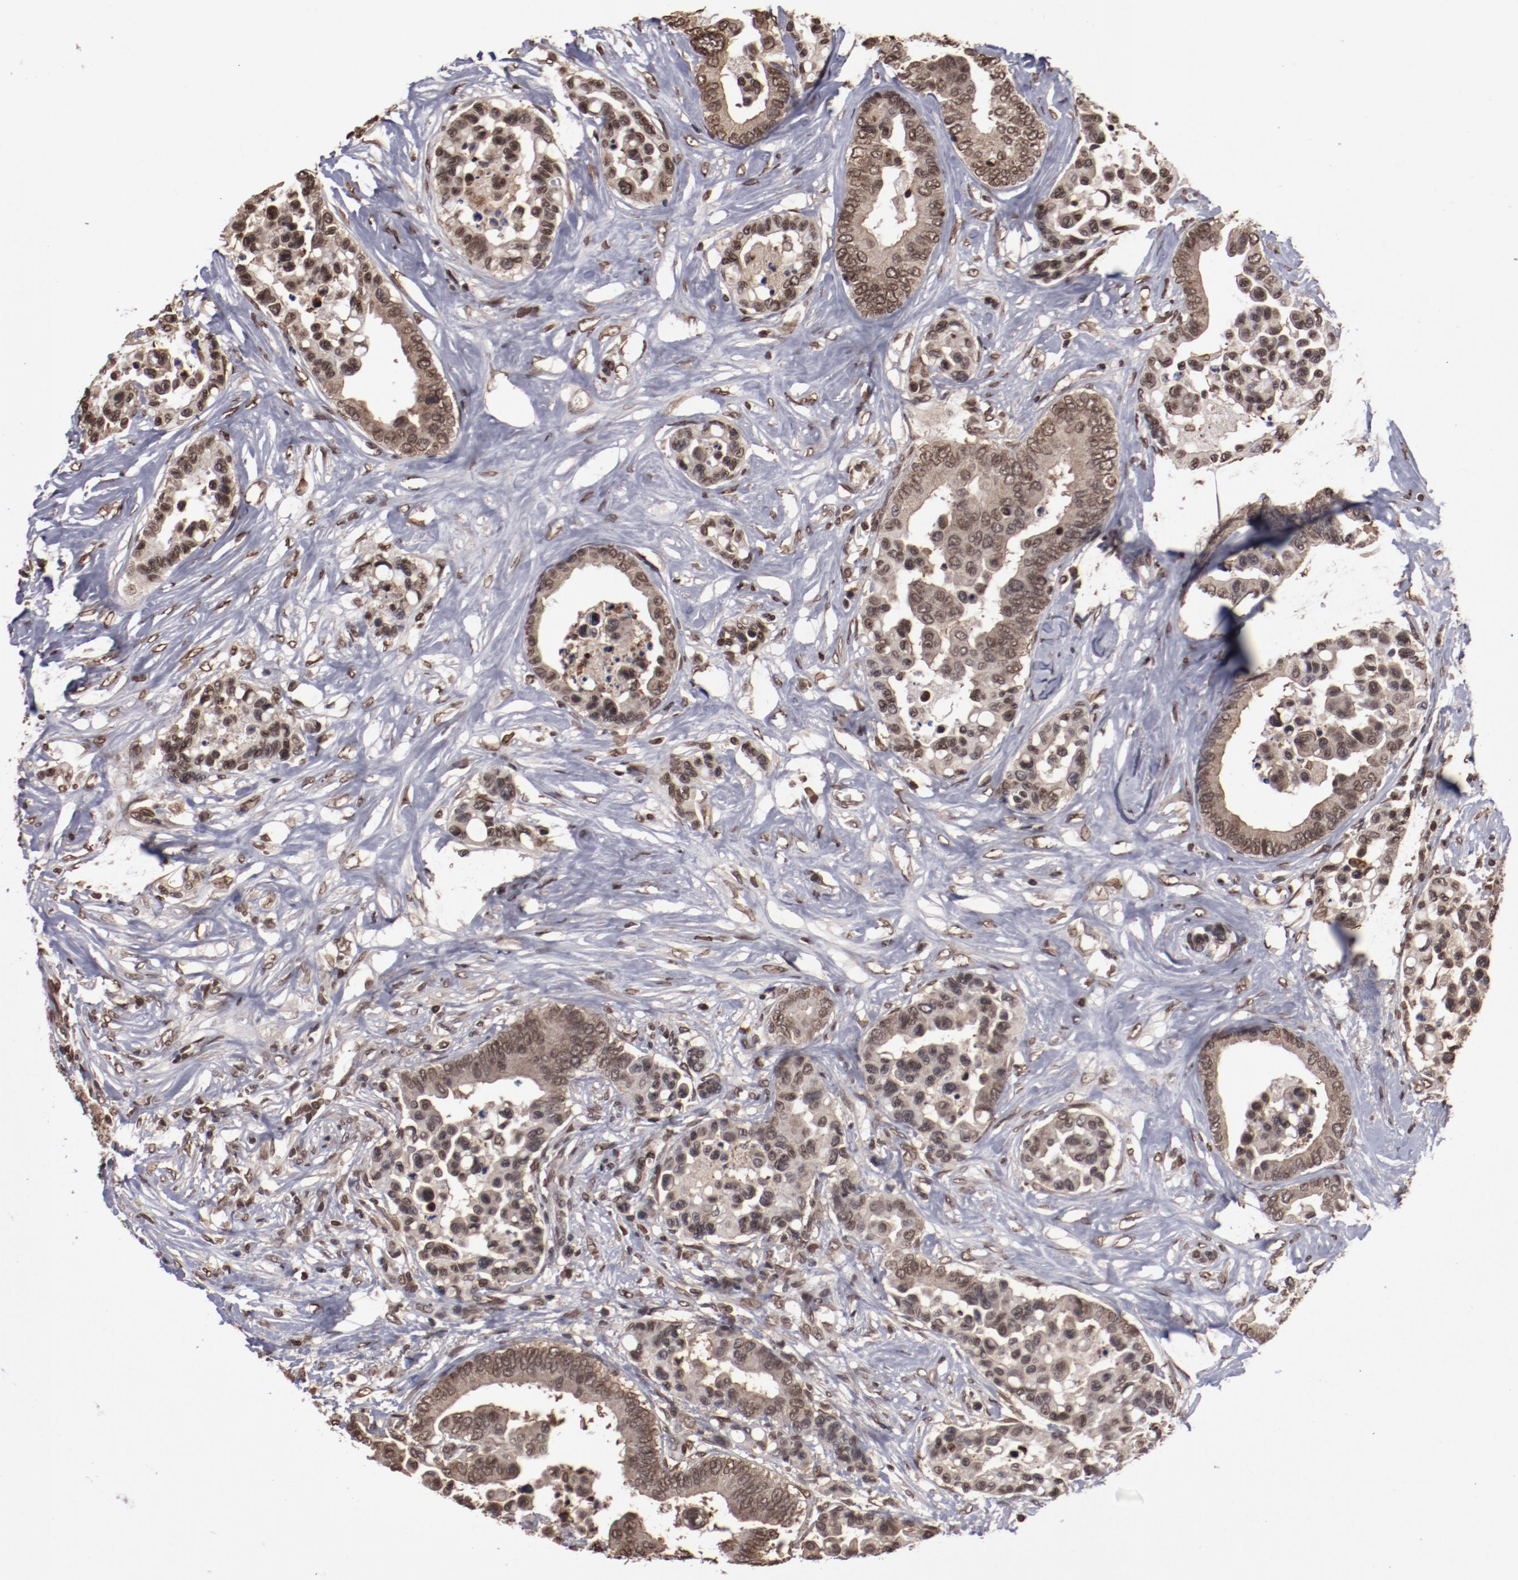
{"staining": {"intensity": "moderate", "quantity": ">75%", "location": "cytoplasmic/membranous,nuclear"}, "tissue": "colorectal cancer", "cell_type": "Tumor cells", "image_type": "cancer", "snomed": [{"axis": "morphology", "description": "Adenocarcinoma, NOS"}, {"axis": "topography", "description": "Colon"}], "caption": "Protein analysis of adenocarcinoma (colorectal) tissue exhibits moderate cytoplasmic/membranous and nuclear staining in about >75% of tumor cells.", "gene": "AKT1", "patient": {"sex": "male", "age": 82}}